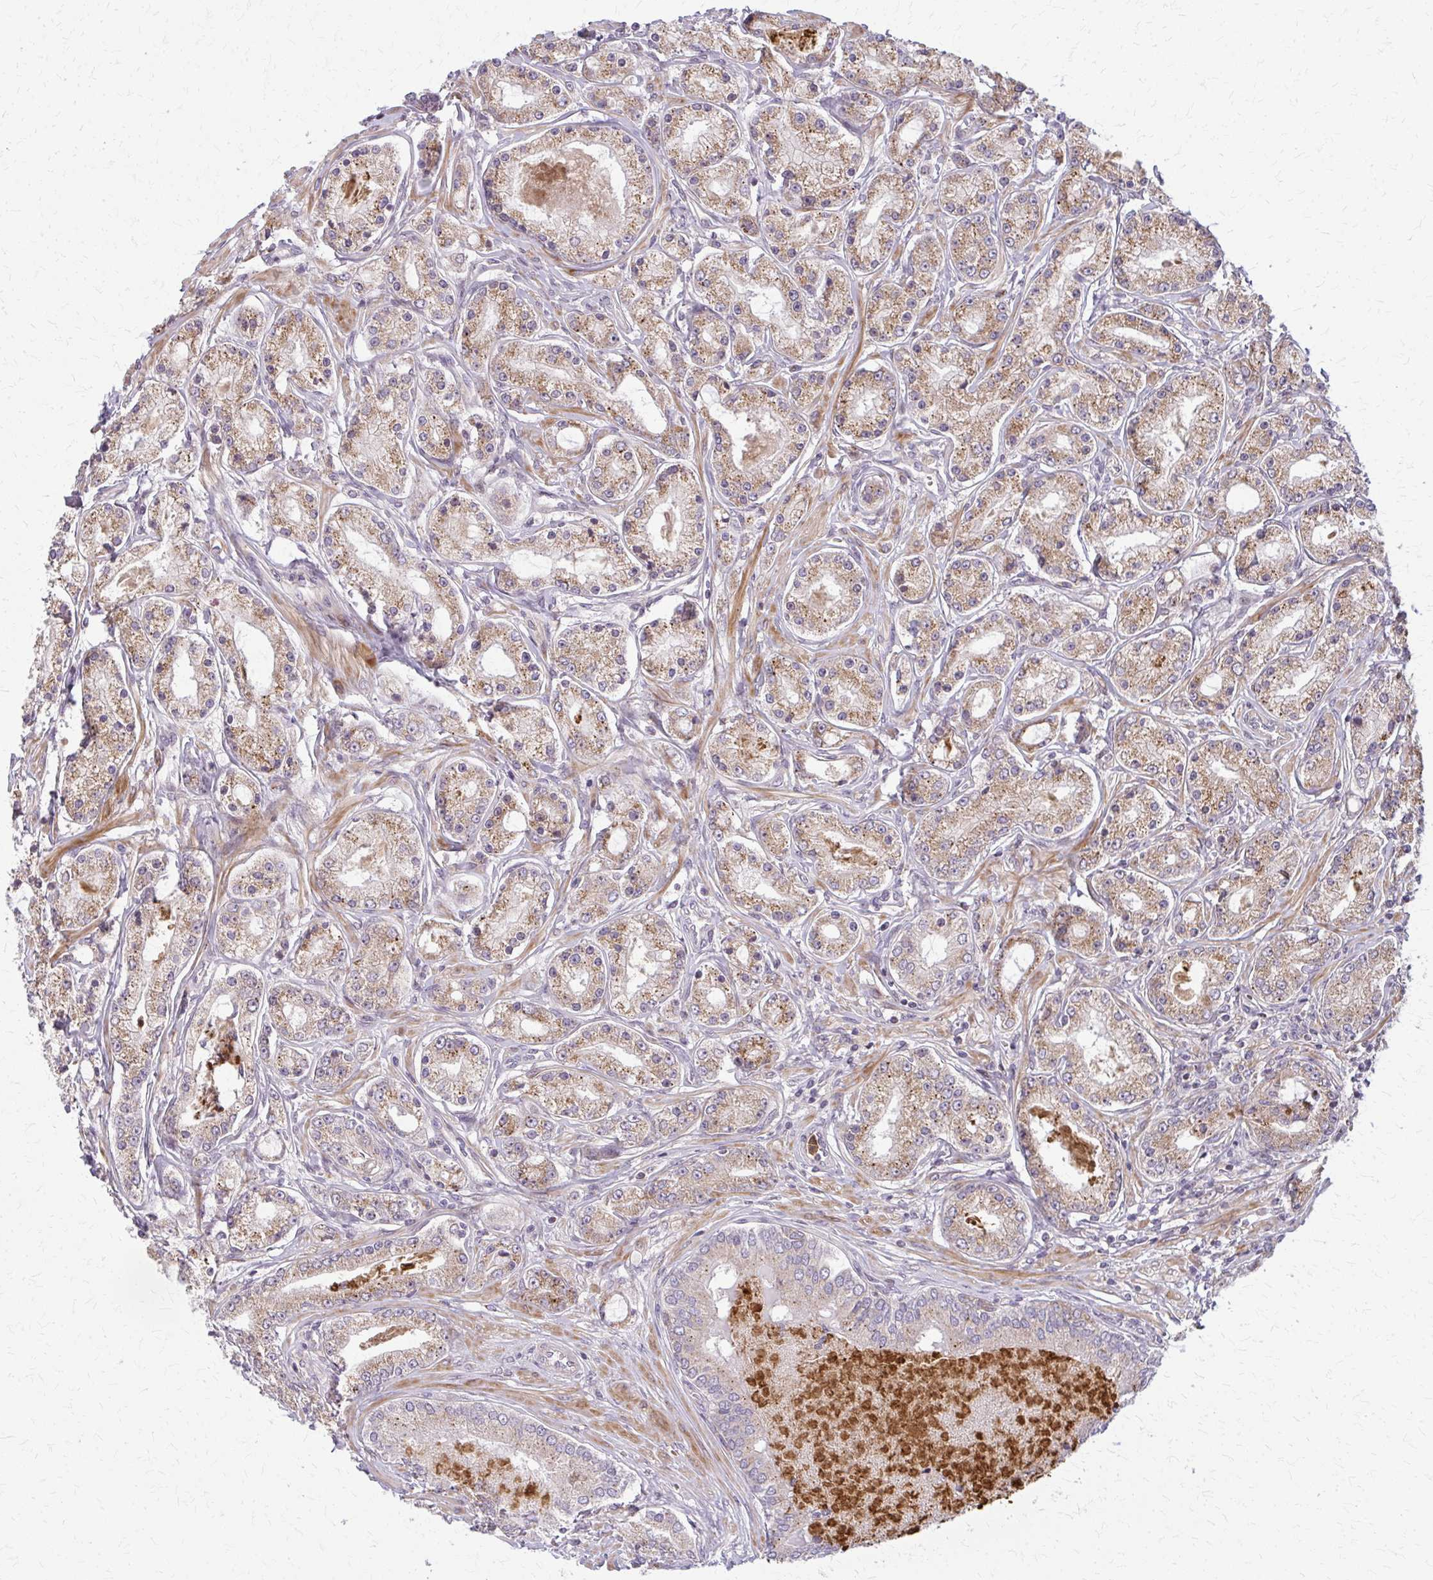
{"staining": {"intensity": "moderate", "quantity": ">75%", "location": "cytoplasmic/membranous"}, "tissue": "prostate cancer", "cell_type": "Tumor cells", "image_type": "cancer", "snomed": [{"axis": "morphology", "description": "Adenocarcinoma, High grade"}, {"axis": "topography", "description": "Prostate"}], "caption": "Human prostate adenocarcinoma (high-grade) stained with a protein marker reveals moderate staining in tumor cells.", "gene": "MCCC1", "patient": {"sex": "male", "age": 66}}